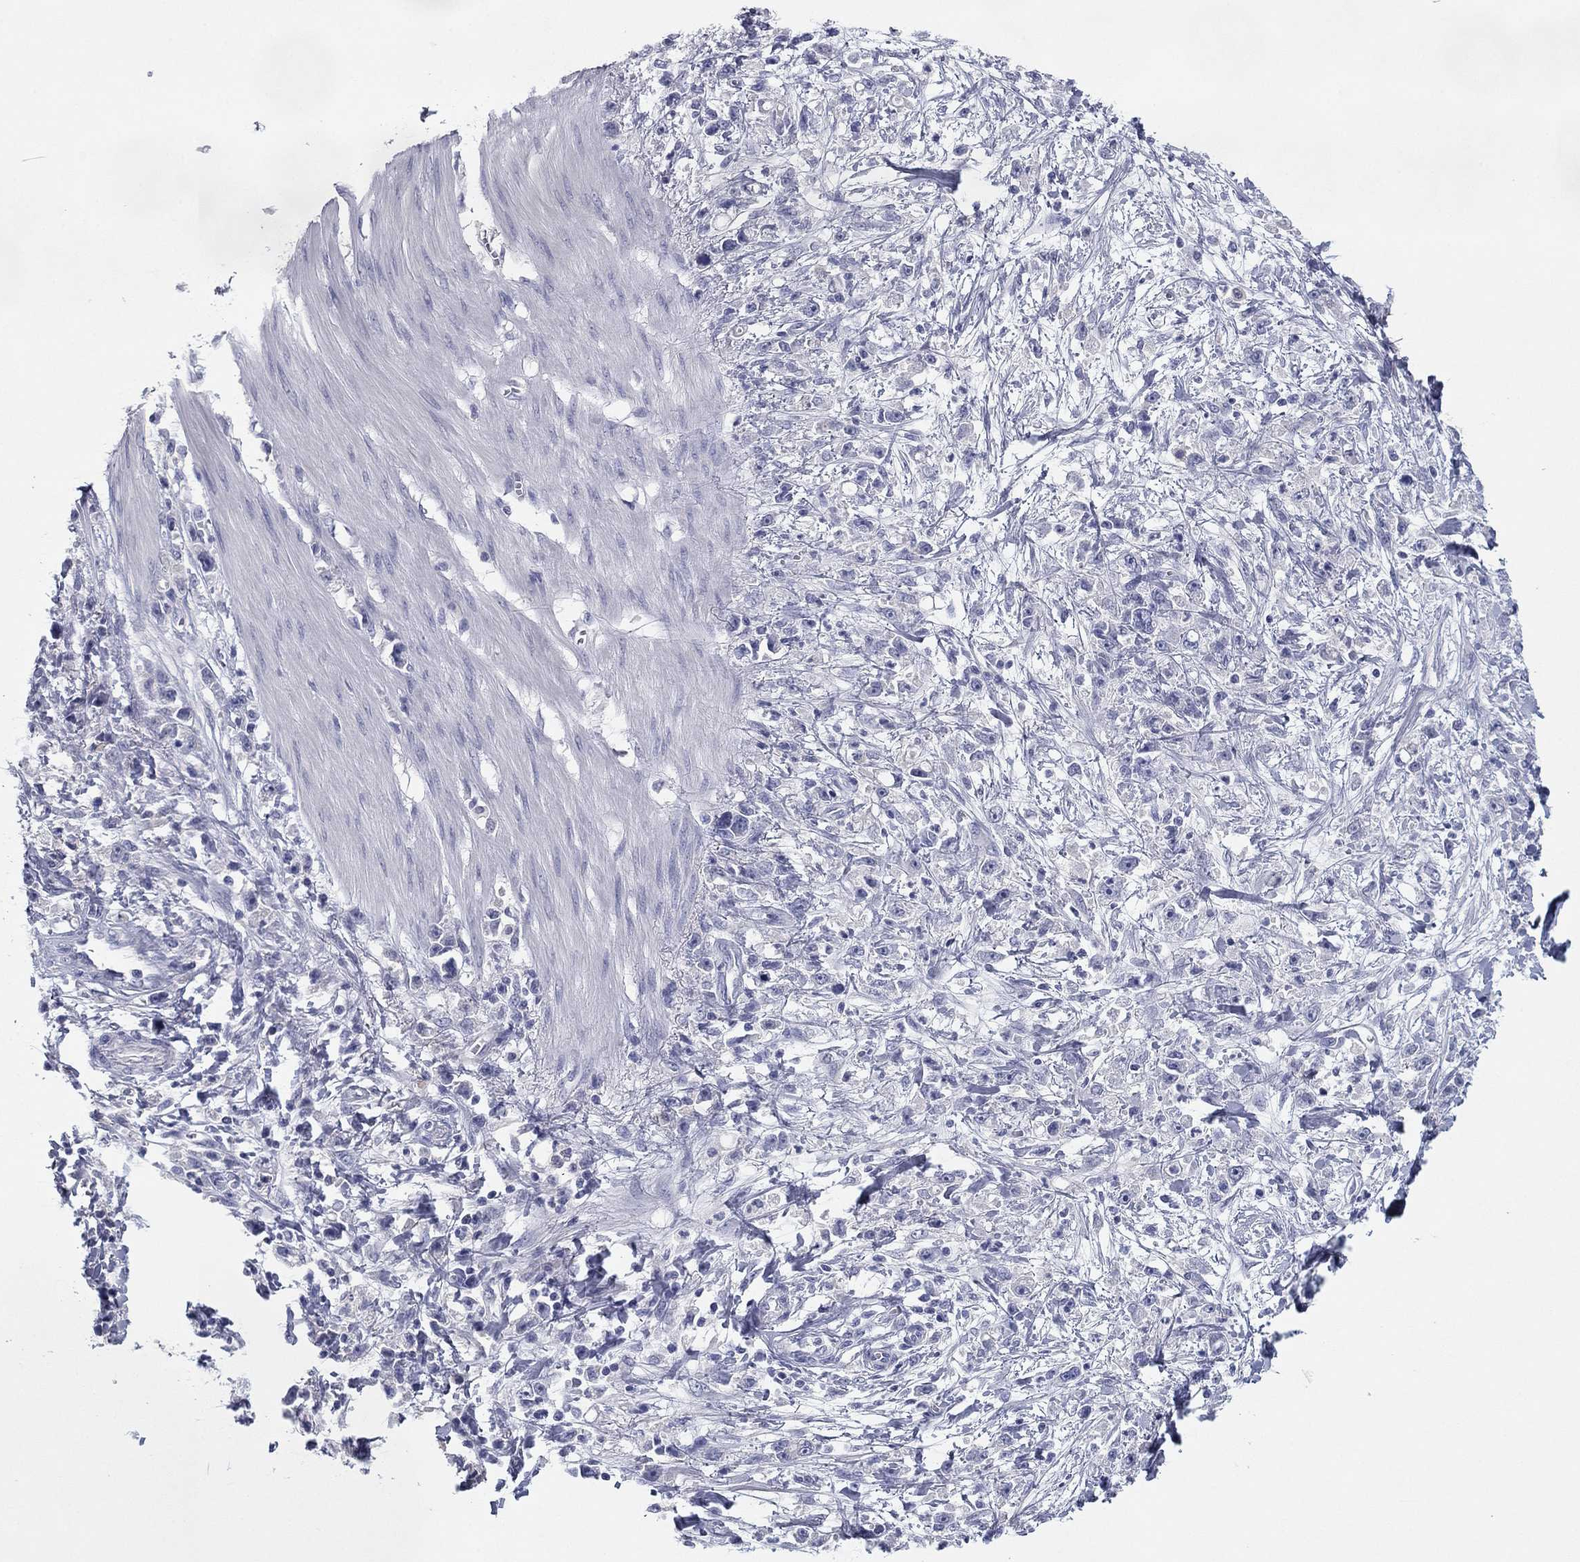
{"staining": {"intensity": "negative", "quantity": "none", "location": "none"}, "tissue": "stomach cancer", "cell_type": "Tumor cells", "image_type": "cancer", "snomed": [{"axis": "morphology", "description": "Adenocarcinoma, NOS"}, {"axis": "topography", "description": "Stomach"}], "caption": "IHC of human stomach adenocarcinoma demonstrates no expression in tumor cells.", "gene": "CNTNAP4", "patient": {"sex": "female", "age": 59}}